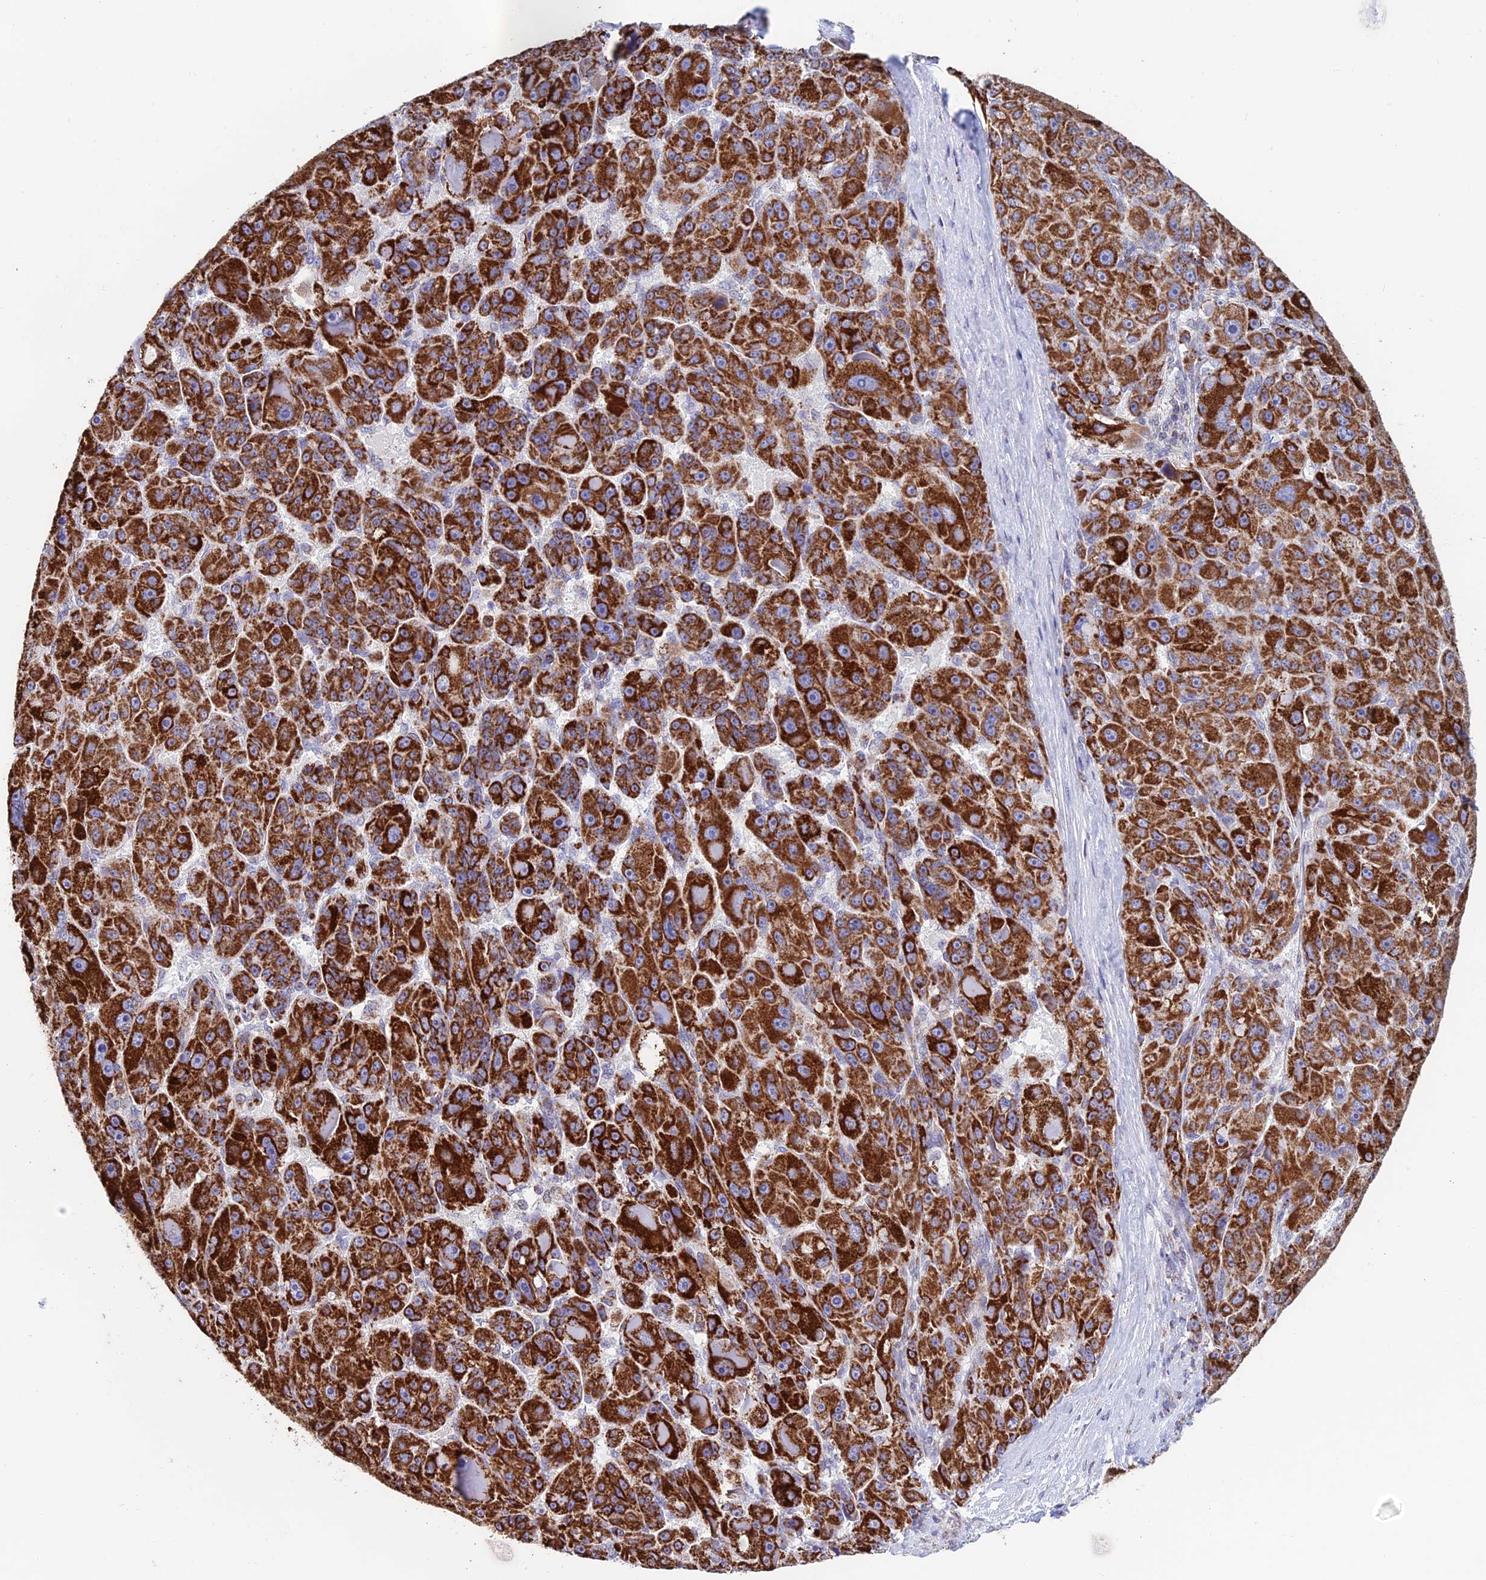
{"staining": {"intensity": "strong", "quantity": ">75%", "location": "cytoplasmic/membranous"}, "tissue": "liver cancer", "cell_type": "Tumor cells", "image_type": "cancer", "snomed": [{"axis": "morphology", "description": "Carcinoma, Hepatocellular, NOS"}, {"axis": "topography", "description": "Liver"}], "caption": "This histopathology image displays immunohistochemistry (IHC) staining of human liver hepatocellular carcinoma, with high strong cytoplasmic/membranous positivity in approximately >75% of tumor cells.", "gene": "ZNG1B", "patient": {"sex": "male", "age": 76}}